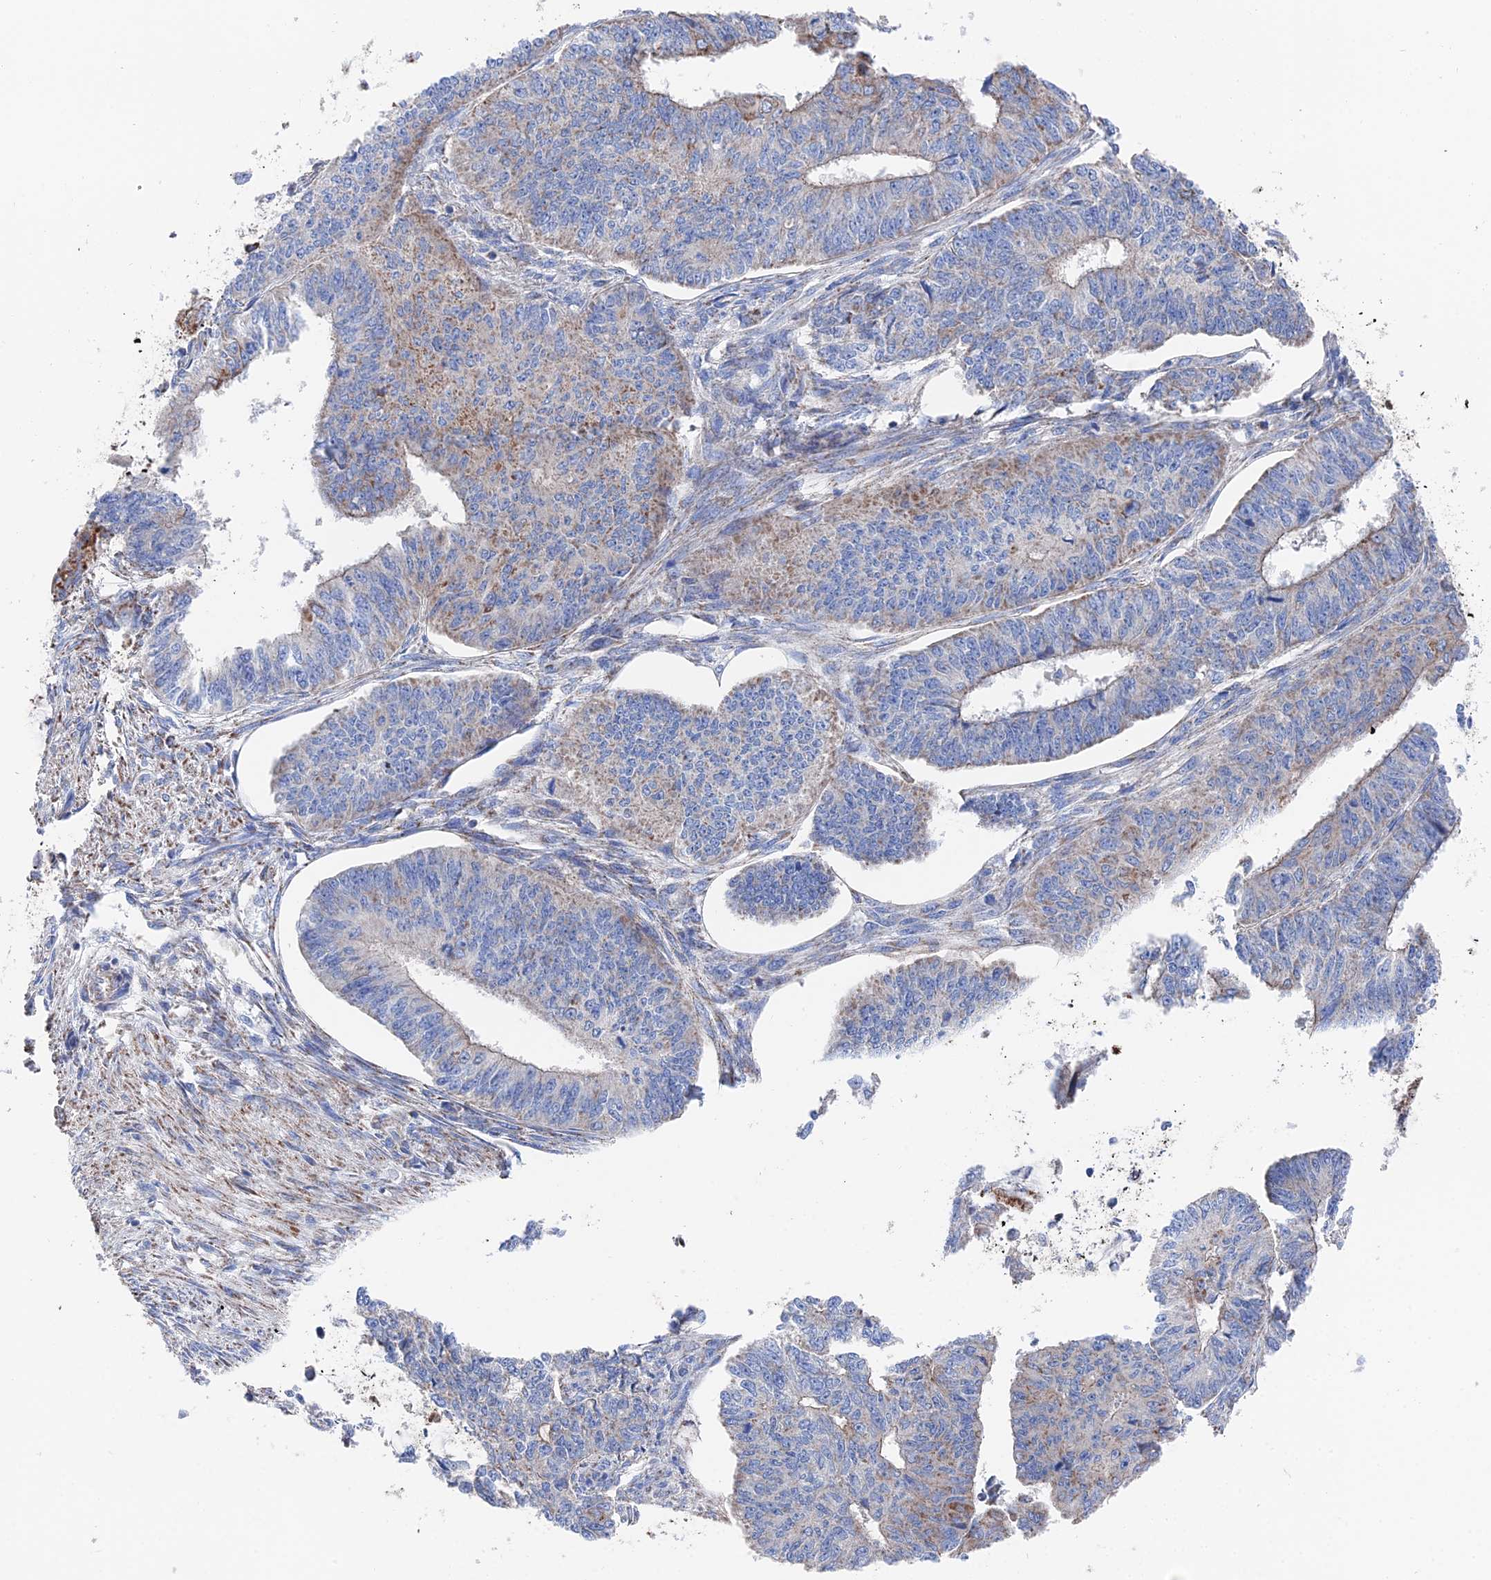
{"staining": {"intensity": "moderate", "quantity": "<25%", "location": "cytoplasmic/membranous"}, "tissue": "endometrial cancer", "cell_type": "Tumor cells", "image_type": "cancer", "snomed": [{"axis": "morphology", "description": "Adenocarcinoma, NOS"}, {"axis": "topography", "description": "Endometrium"}], "caption": "Moderate cytoplasmic/membranous protein positivity is seen in approximately <25% of tumor cells in endometrial adenocarcinoma.", "gene": "IFT80", "patient": {"sex": "female", "age": 32}}